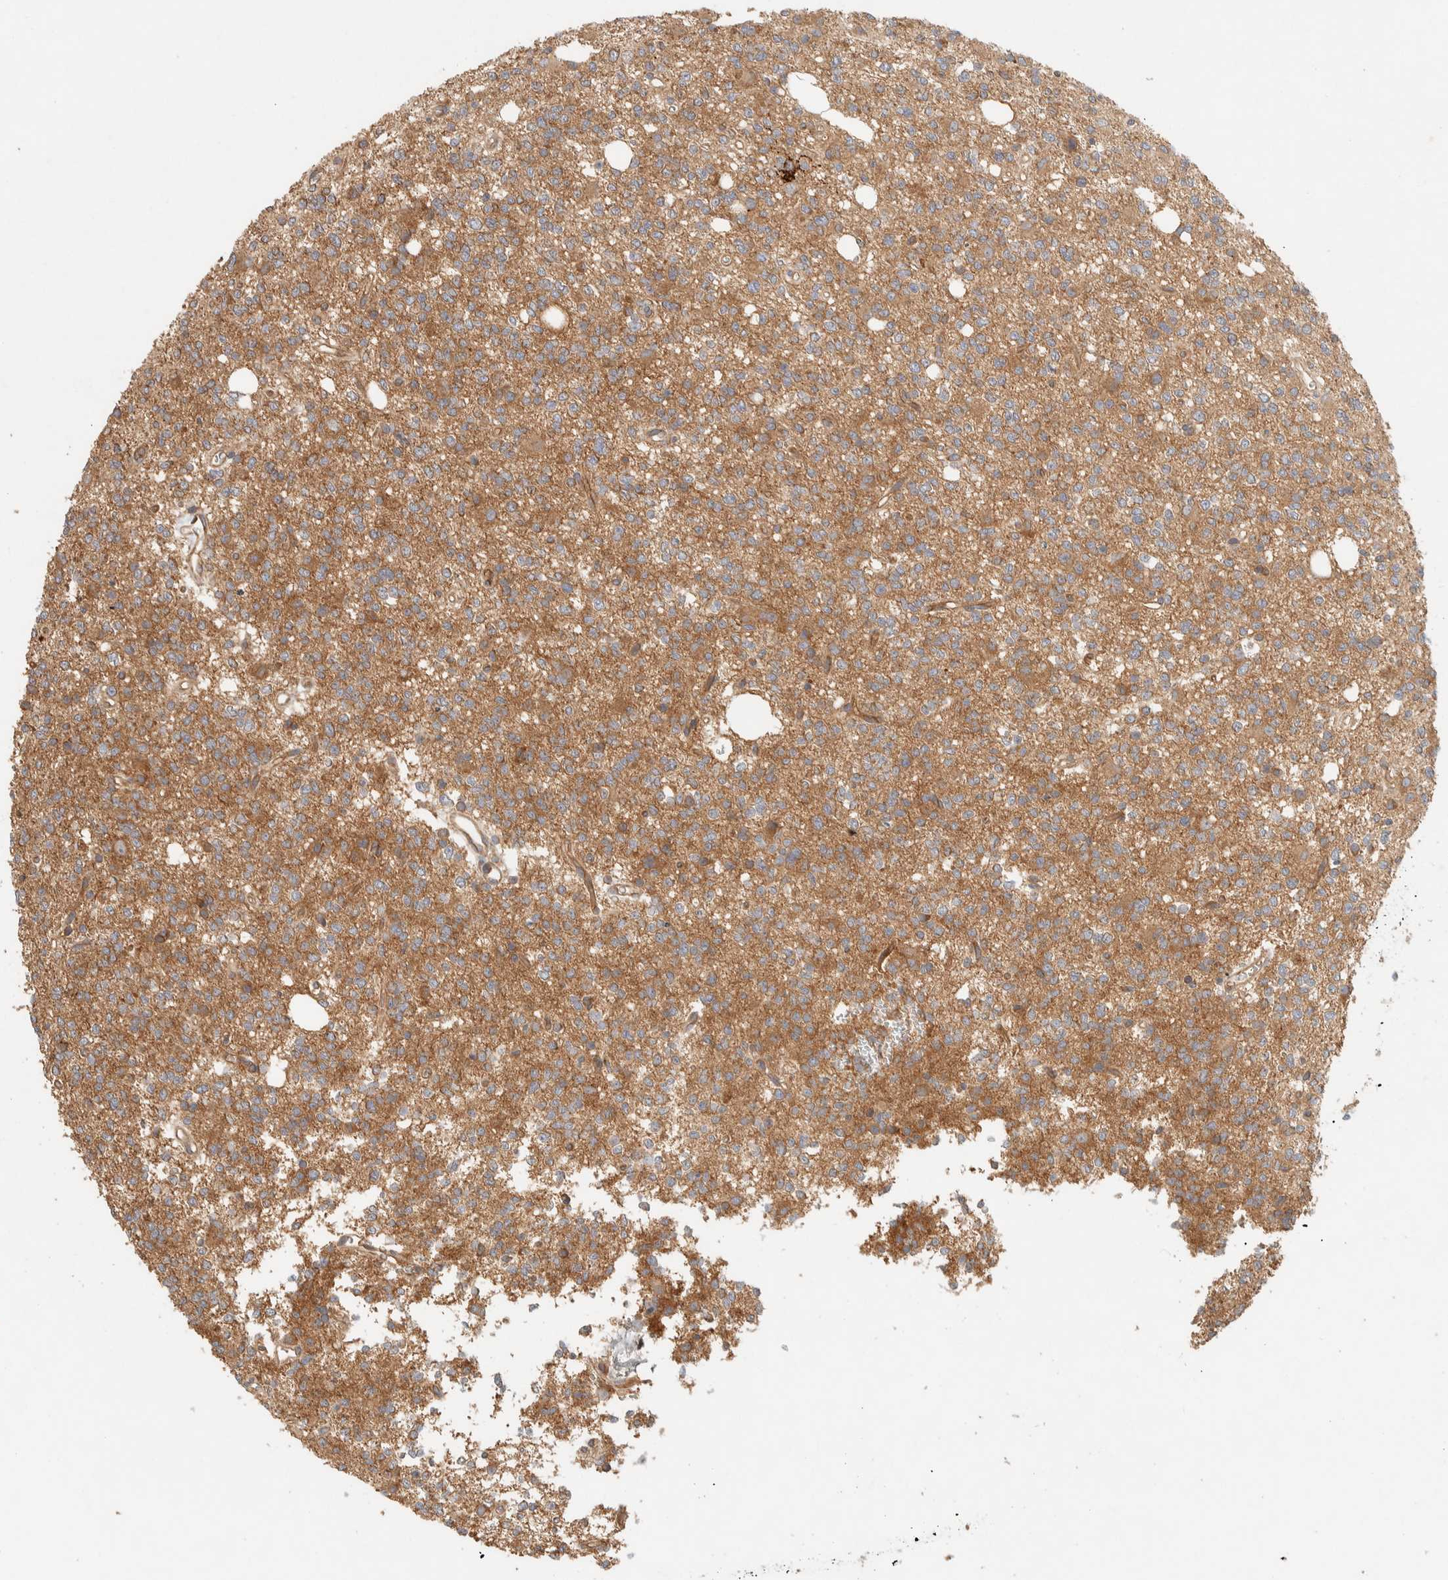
{"staining": {"intensity": "moderate", "quantity": ">75%", "location": "cytoplasmic/membranous"}, "tissue": "glioma", "cell_type": "Tumor cells", "image_type": "cancer", "snomed": [{"axis": "morphology", "description": "Glioma, malignant, High grade"}, {"axis": "topography", "description": "Brain"}], "caption": "Malignant high-grade glioma stained with a protein marker demonstrates moderate staining in tumor cells.", "gene": "FAM167A", "patient": {"sex": "female", "age": 62}}